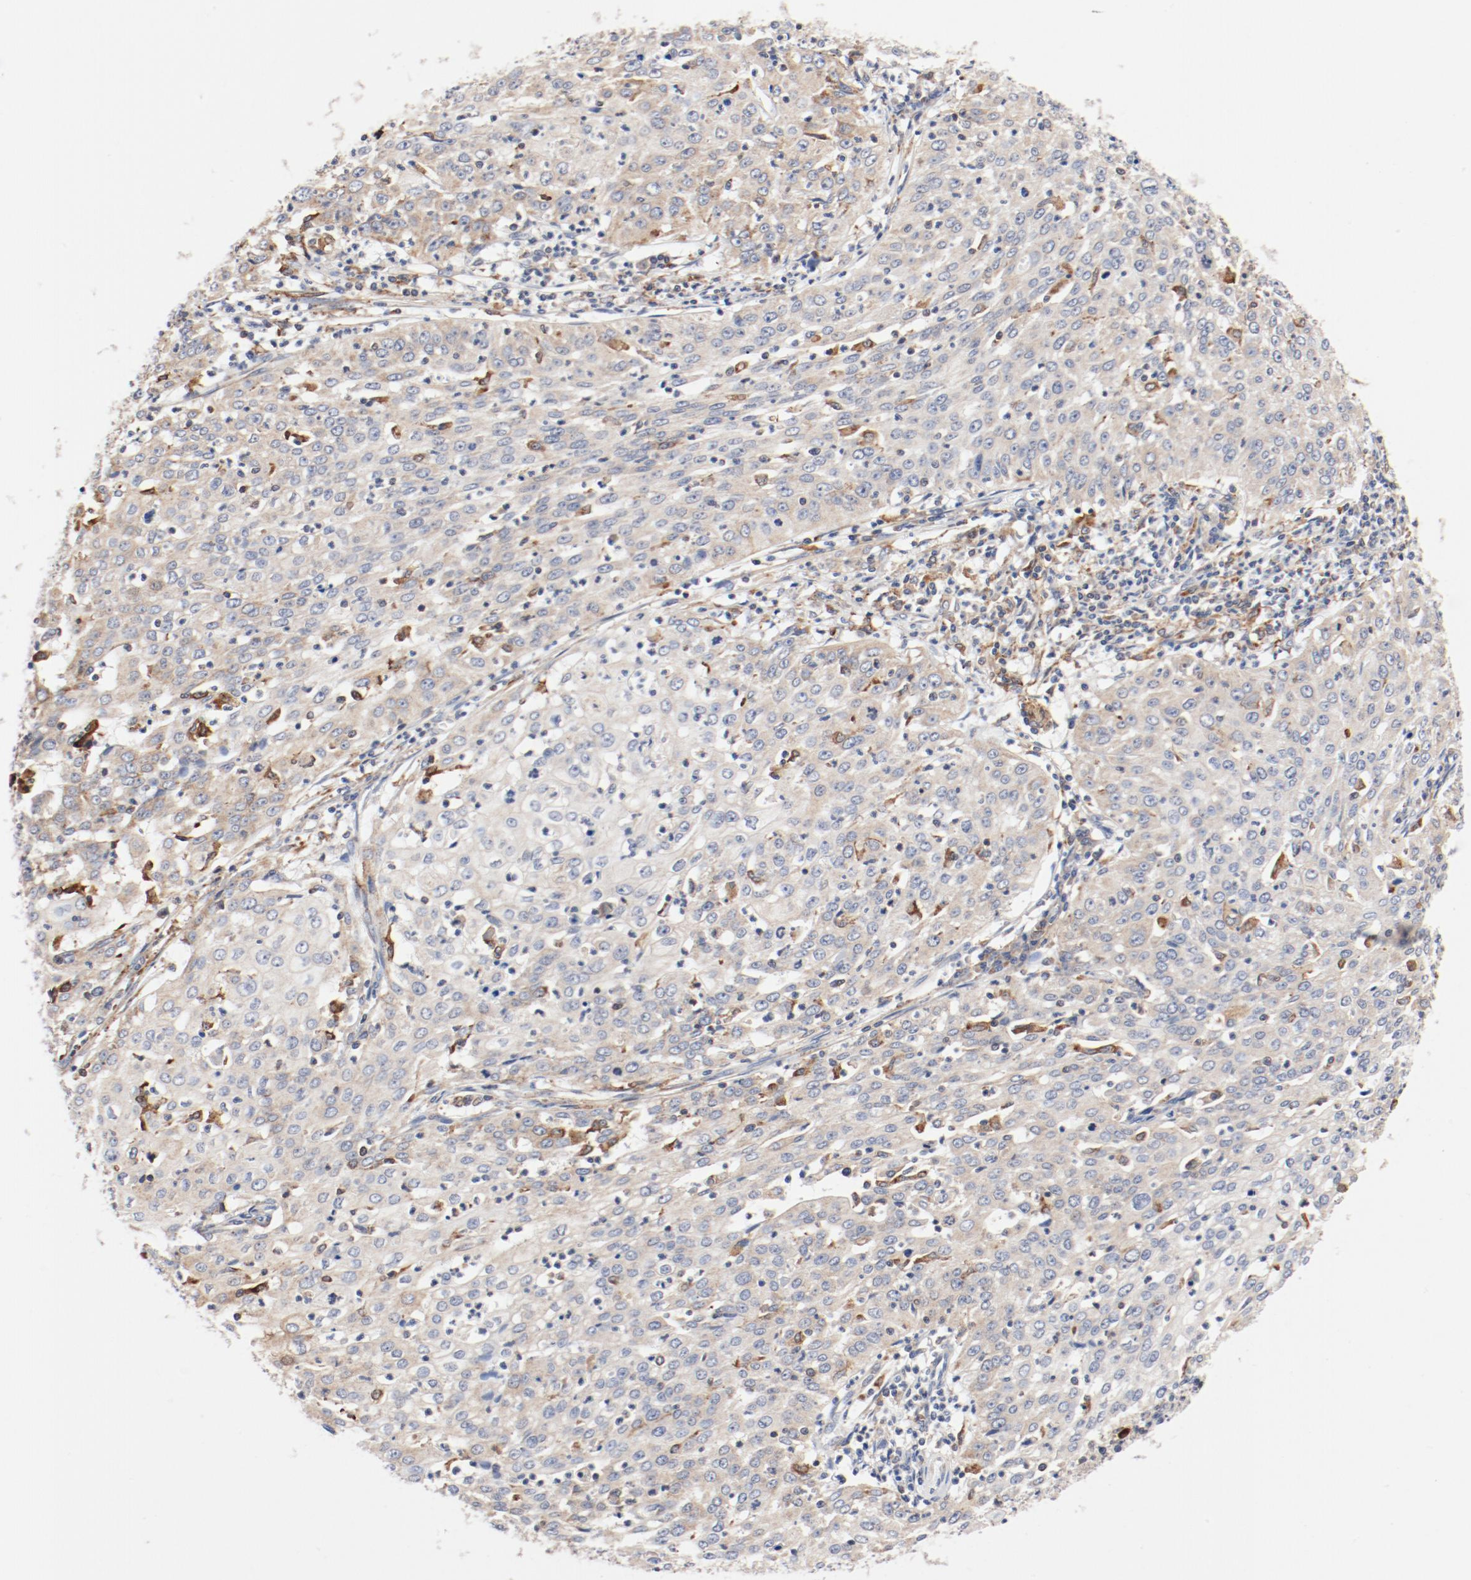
{"staining": {"intensity": "moderate", "quantity": ">75%", "location": "cytoplasmic/membranous"}, "tissue": "cervical cancer", "cell_type": "Tumor cells", "image_type": "cancer", "snomed": [{"axis": "morphology", "description": "Squamous cell carcinoma, NOS"}, {"axis": "topography", "description": "Cervix"}], "caption": "Squamous cell carcinoma (cervical) was stained to show a protein in brown. There is medium levels of moderate cytoplasmic/membranous staining in about >75% of tumor cells.", "gene": "PDPK1", "patient": {"sex": "female", "age": 39}}